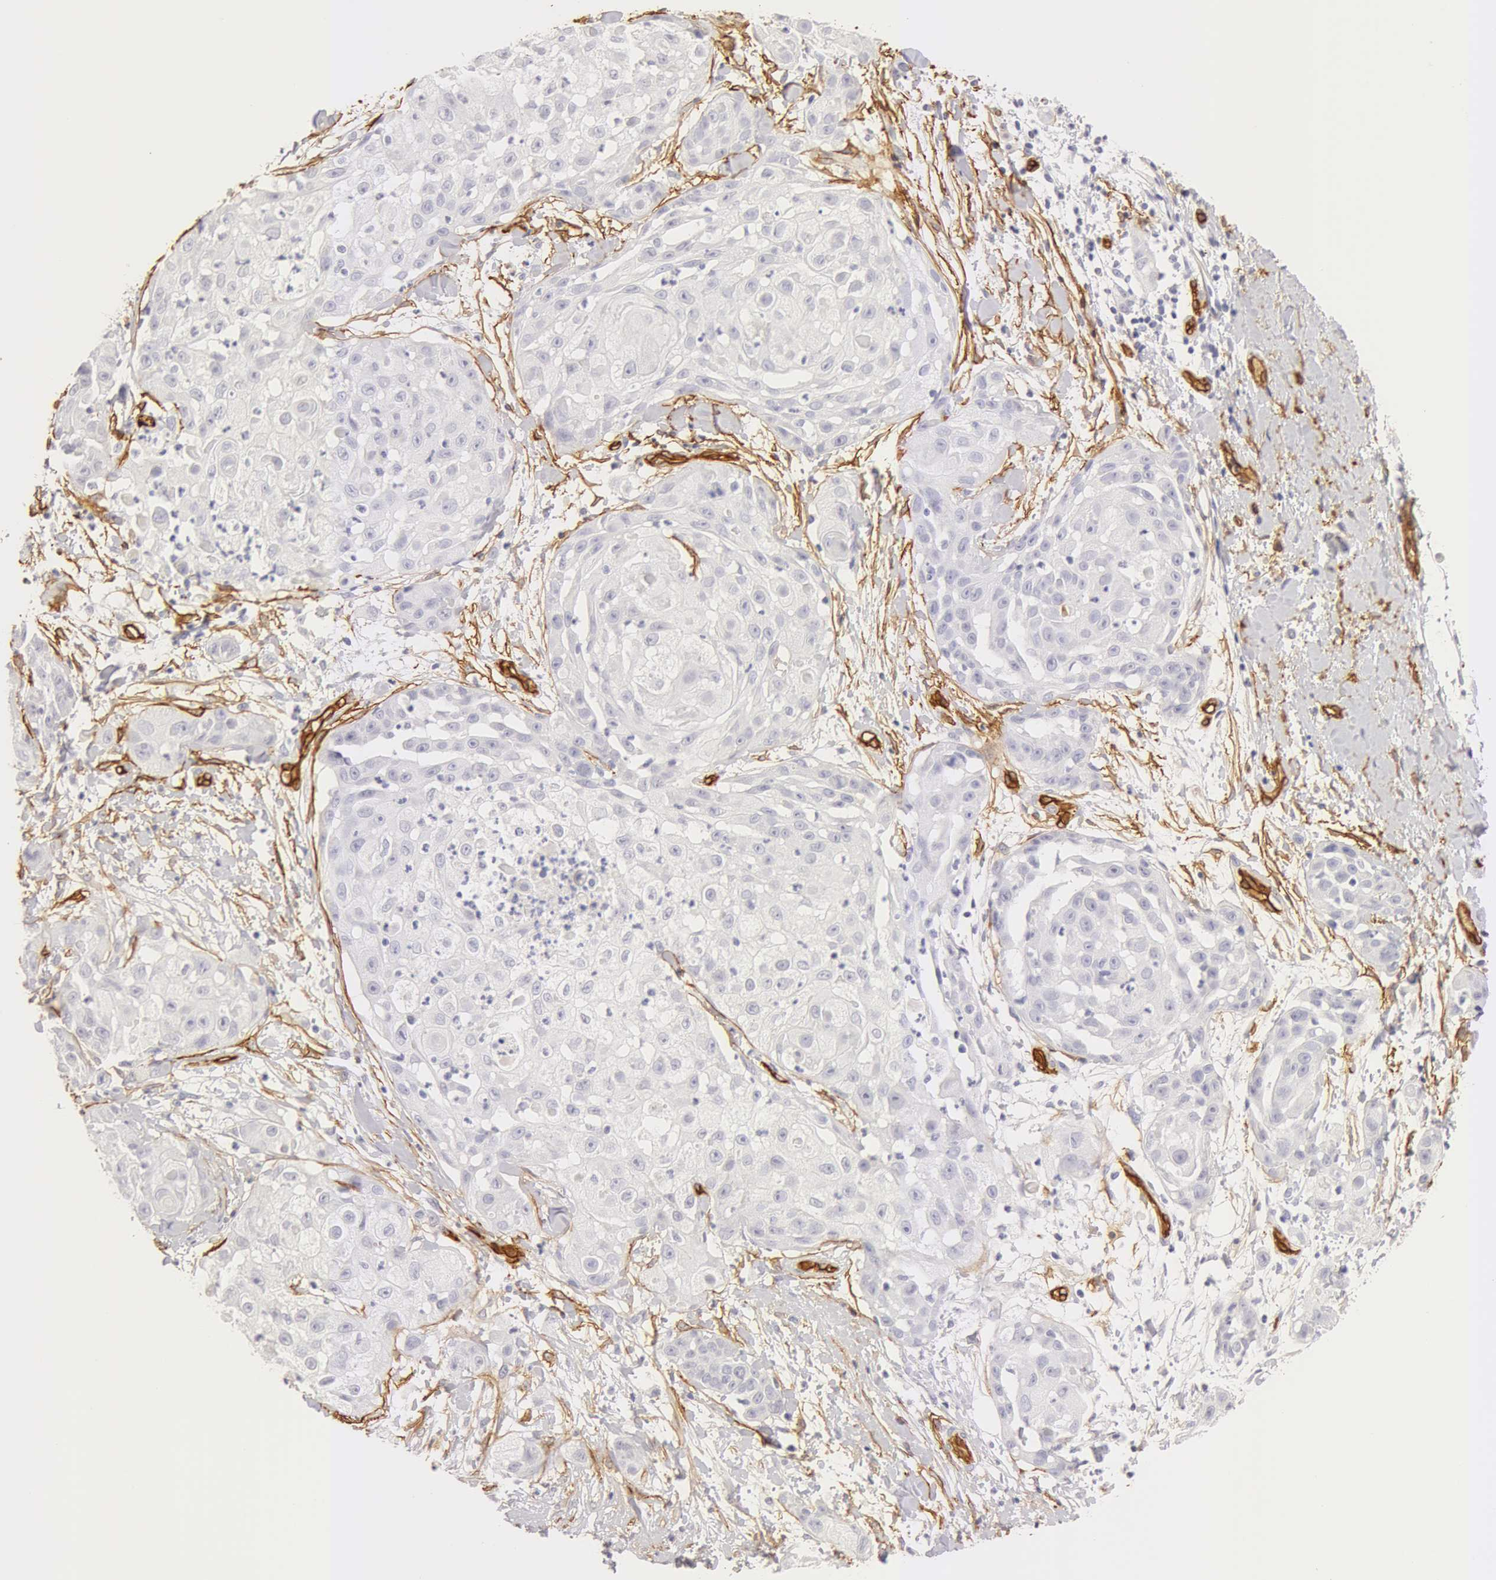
{"staining": {"intensity": "negative", "quantity": "none", "location": "none"}, "tissue": "skin cancer", "cell_type": "Tumor cells", "image_type": "cancer", "snomed": [{"axis": "morphology", "description": "Squamous cell carcinoma, NOS"}, {"axis": "topography", "description": "Skin"}], "caption": "A micrograph of human skin cancer (squamous cell carcinoma) is negative for staining in tumor cells.", "gene": "AQP1", "patient": {"sex": "female", "age": 57}}